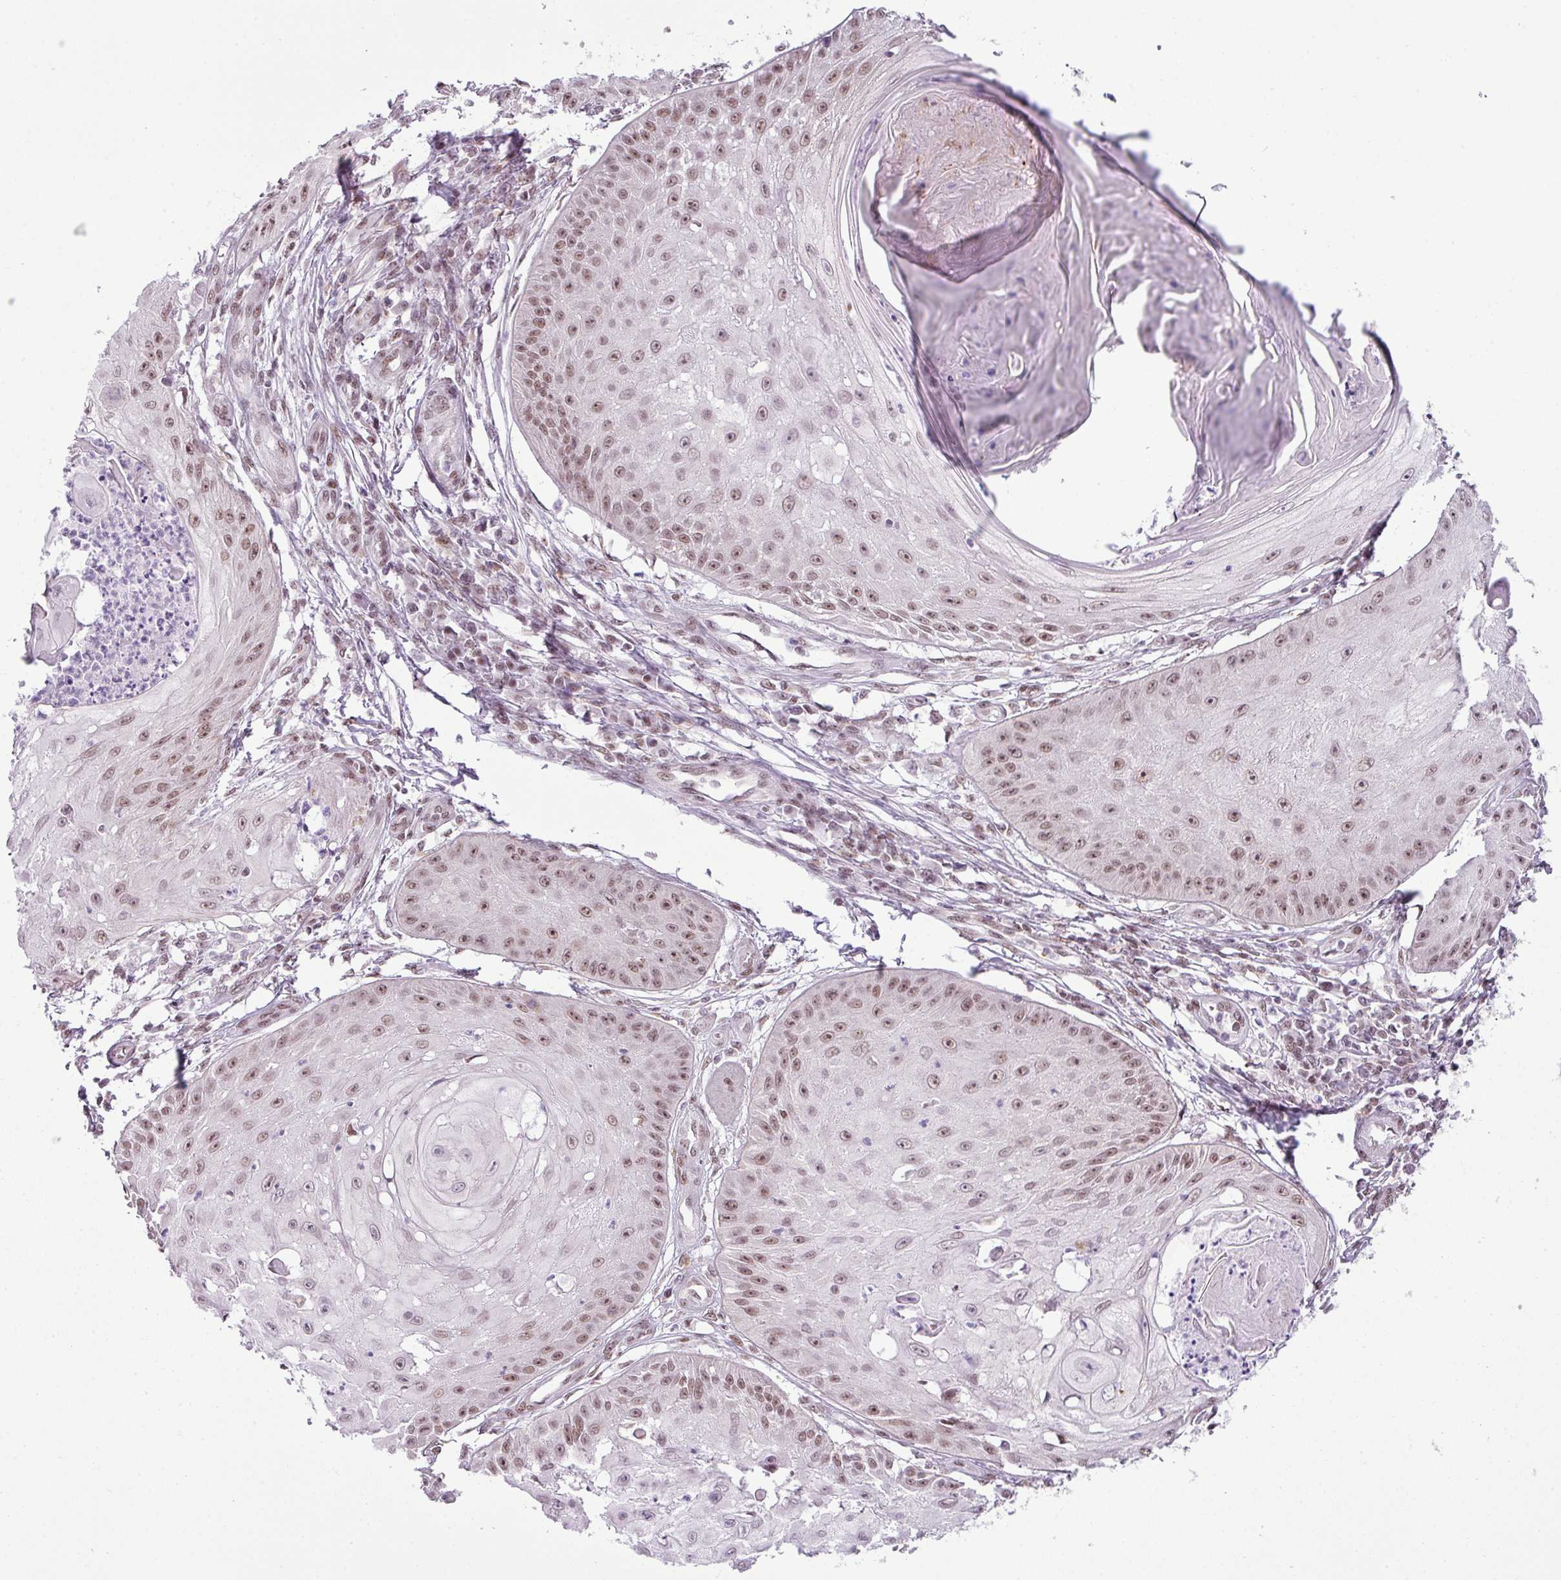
{"staining": {"intensity": "moderate", "quantity": ">75%", "location": "nuclear"}, "tissue": "skin cancer", "cell_type": "Tumor cells", "image_type": "cancer", "snomed": [{"axis": "morphology", "description": "Squamous cell carcinoma, NOS"}, {"axis": "topography", "description": "Skin"}], "caption": "DAB immunohistochemical staining of skin cancer (squamous cell carcinoma) exhibits moderate nuclear protein expression in about >75% of tumor cells.", "gene": "ARL6IP4", "patient": {"sex": "male", "age": 70}}